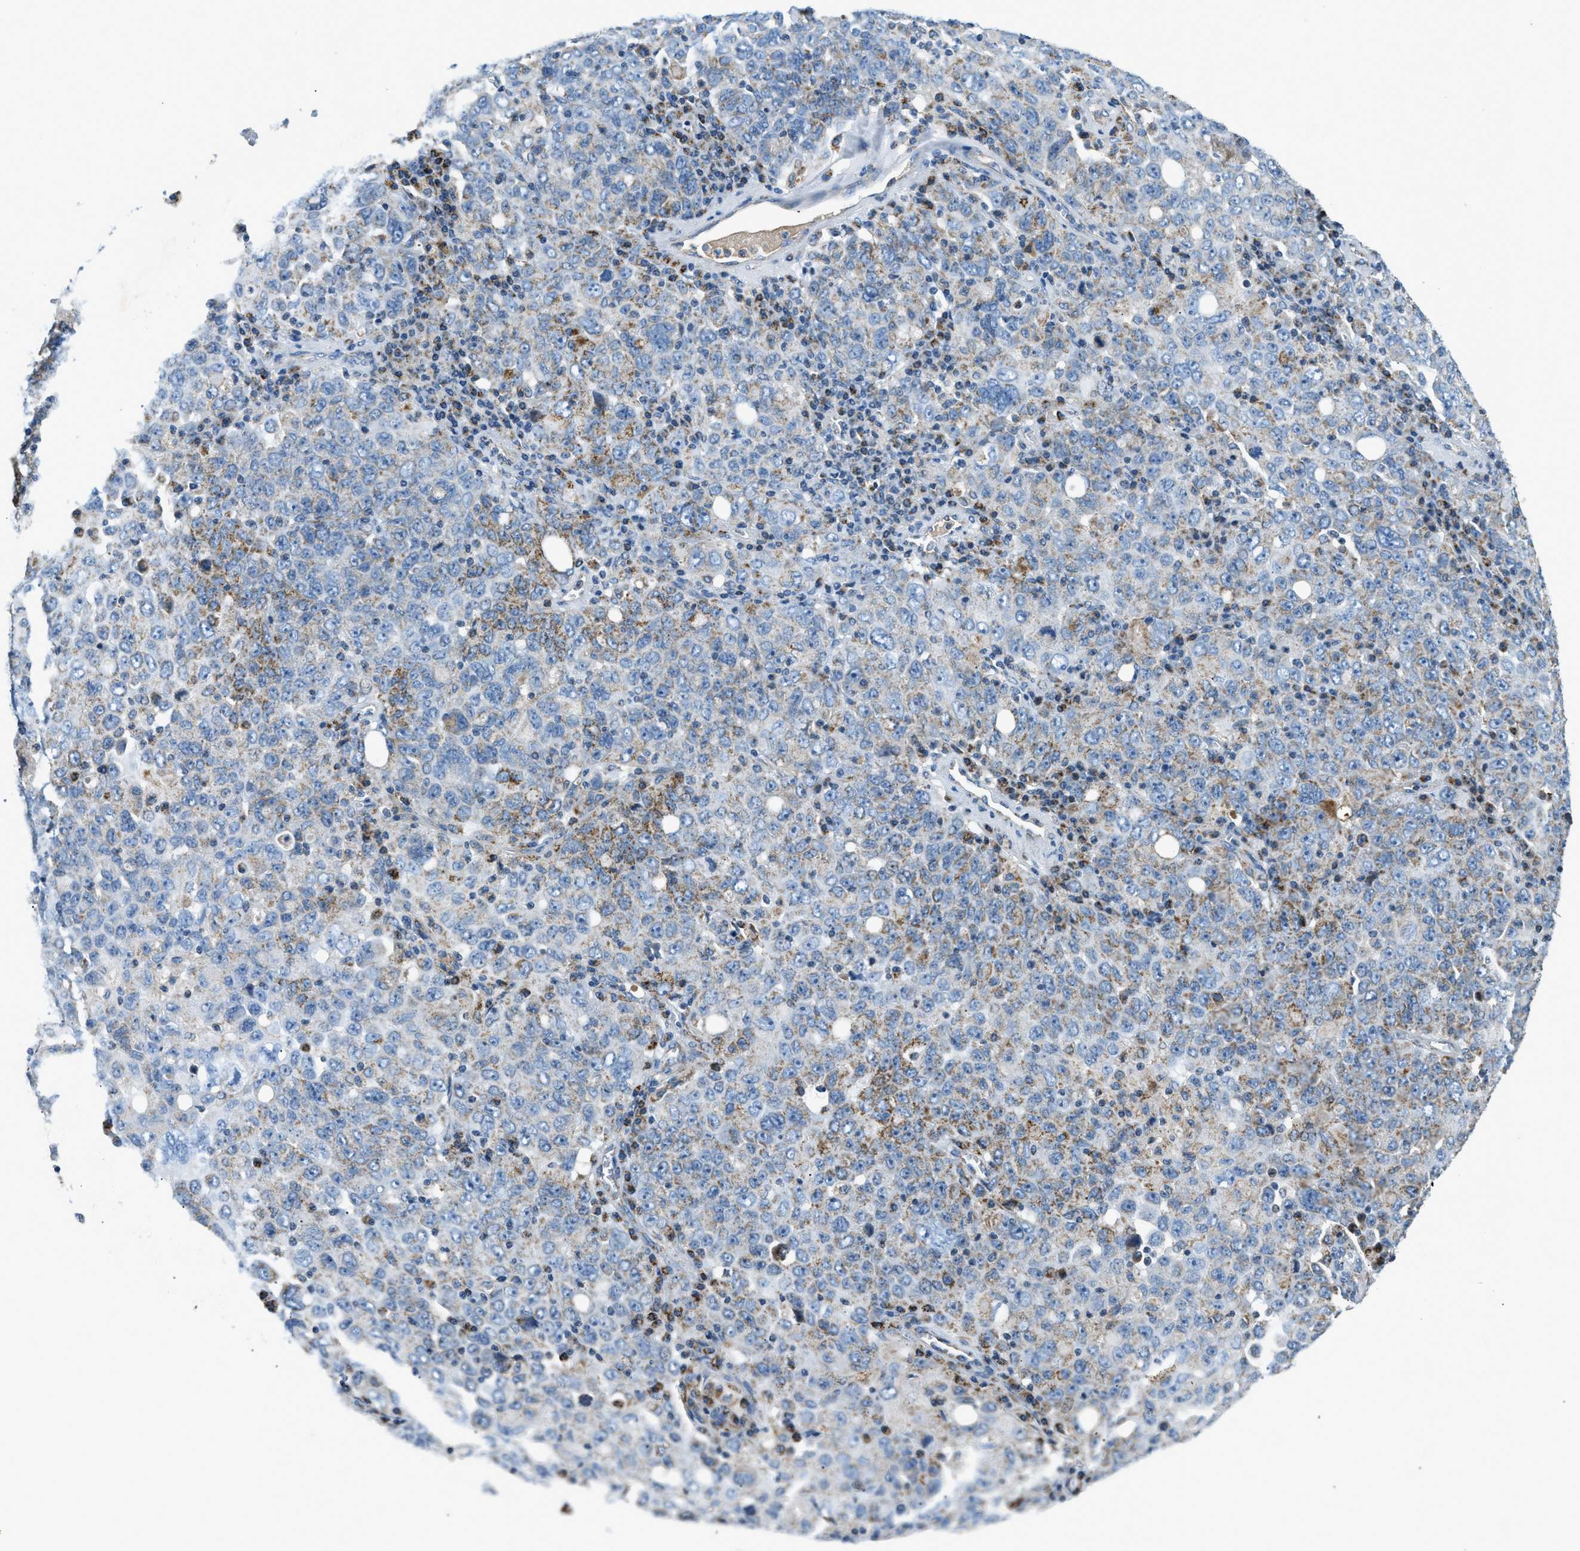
{"staining": {"intensity": "moderate", "quantity": "<25%", "location": "cytoplasmic/membranous"}, "tissue": "ovarian cancer", "cell_type": "Tumor cells", "image_type": "cancer", "snomed": [{"axis": "morphology", "description": "Carcinoma, endometroid"}, {"axis": "topography", "description": "Ovary"}], "caption": "Endometroid carcinoma (ovarian) stained with immunohistochemistry (IHC) exhibits moderate cytoplasmic/membranous staining in about <25% of tumor cells. (DAB (3,3'-diaminobenzidine) IHC, brown staining for protein, blue staining for nuclei).", "gene": "ACADVL", "patient": {"sex": "female", "age": 62}}